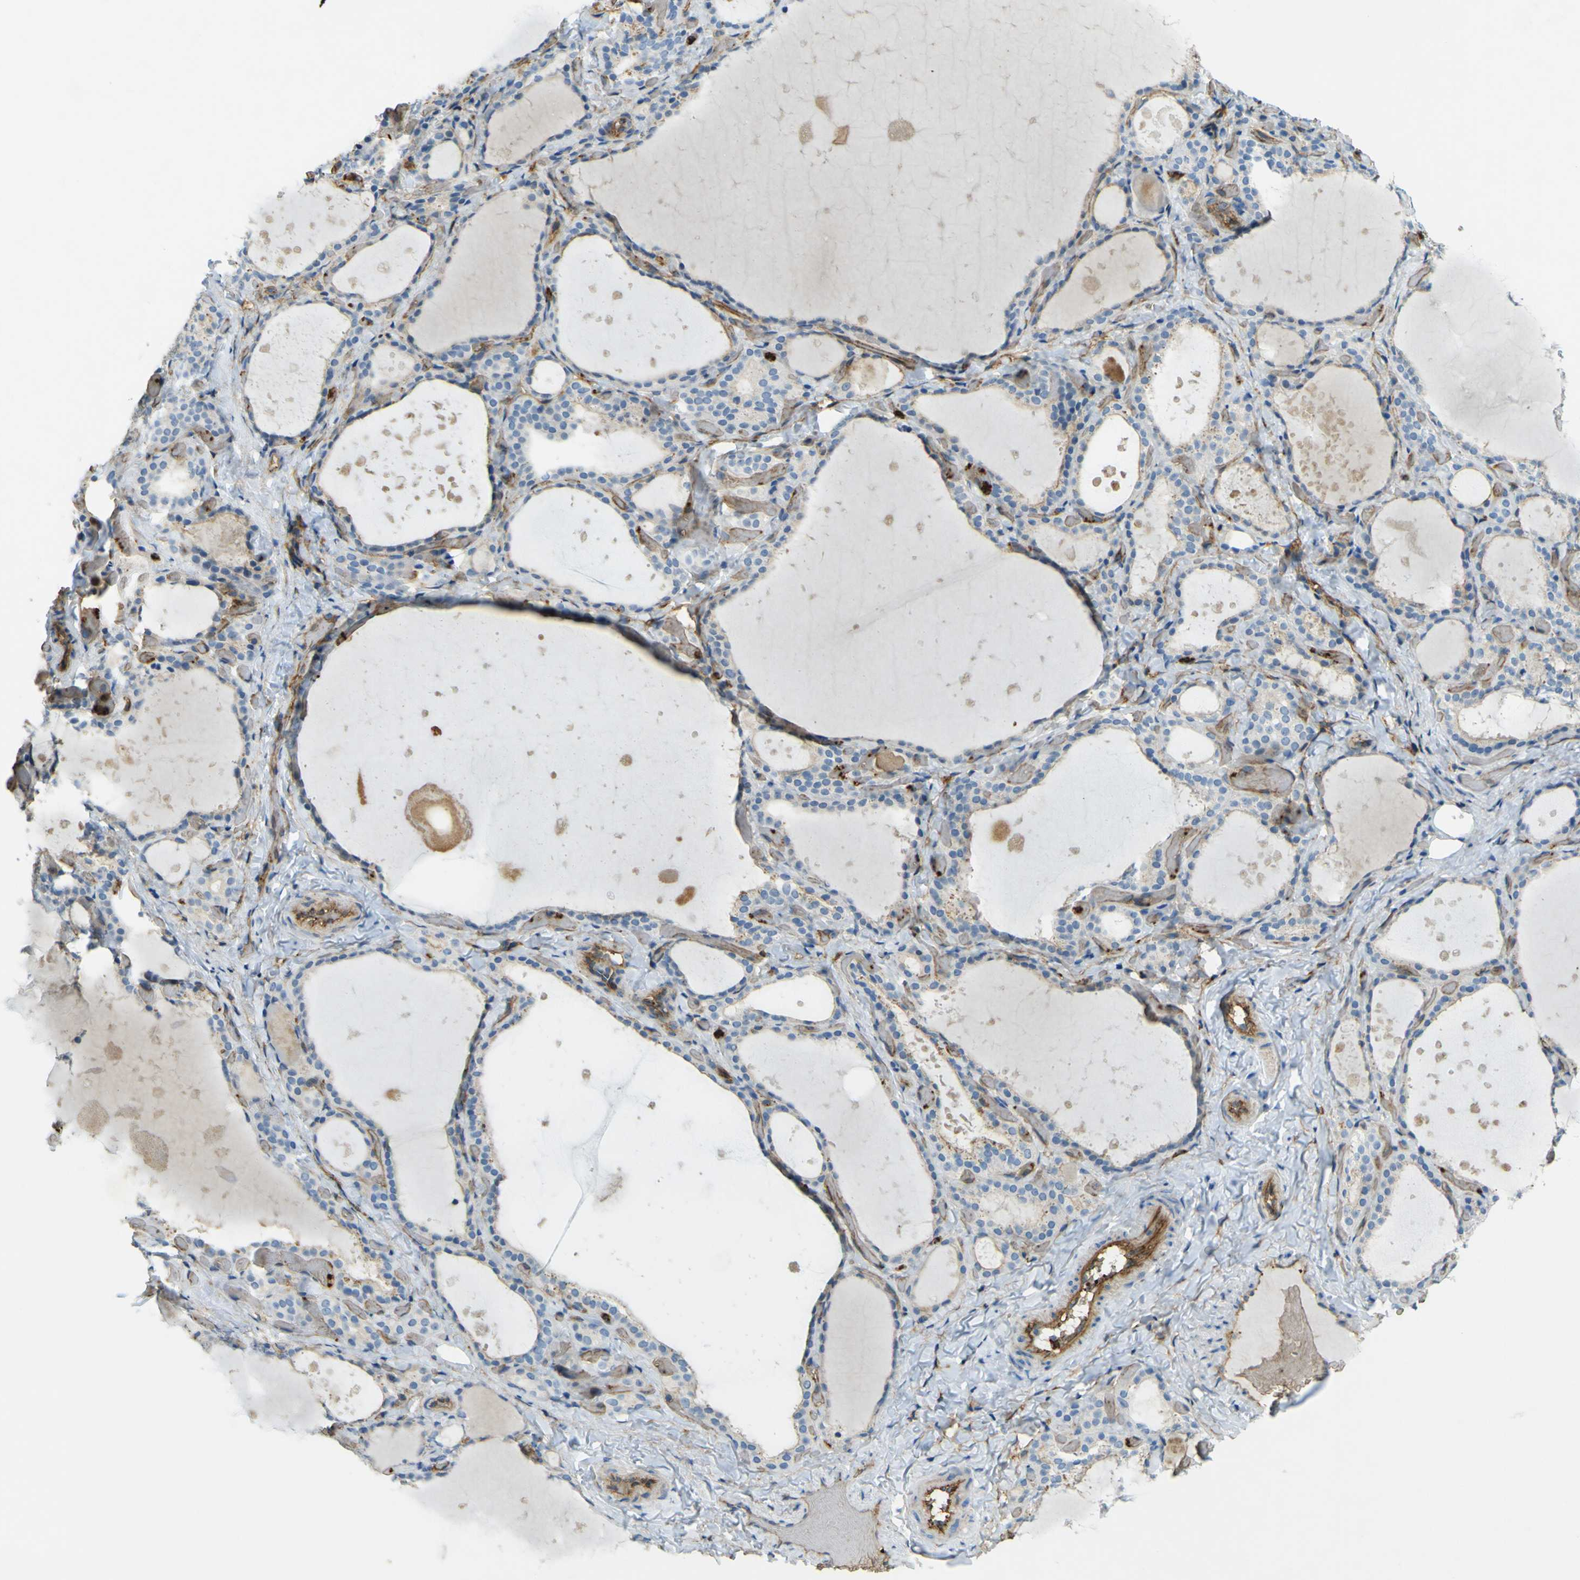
{"staining": {"intensity": "weak", "quantity": "25%-75%", "location": "cytoplasmic/membranous"}, "tissue": "thyroid gland", "cell_type": "Glandular cells", "image_type": "normal", "snomed": [{"axis": "morphology", "description": "Normal tissue, NOS"}, {"axis": "topography", "description": "Thyroid gland"}], "caption": "Glandular cells reveal low levels of weak cytoplasmic/membranous expression in approximately 25%-75% of cells in benign human thyroid gland. (DAB (3,3'-diaminobenzidine) IHC with brightfield microscopy, high magnification).", "gene": "PLXDC1", "patient": {"sex": "female", "age": 44}}